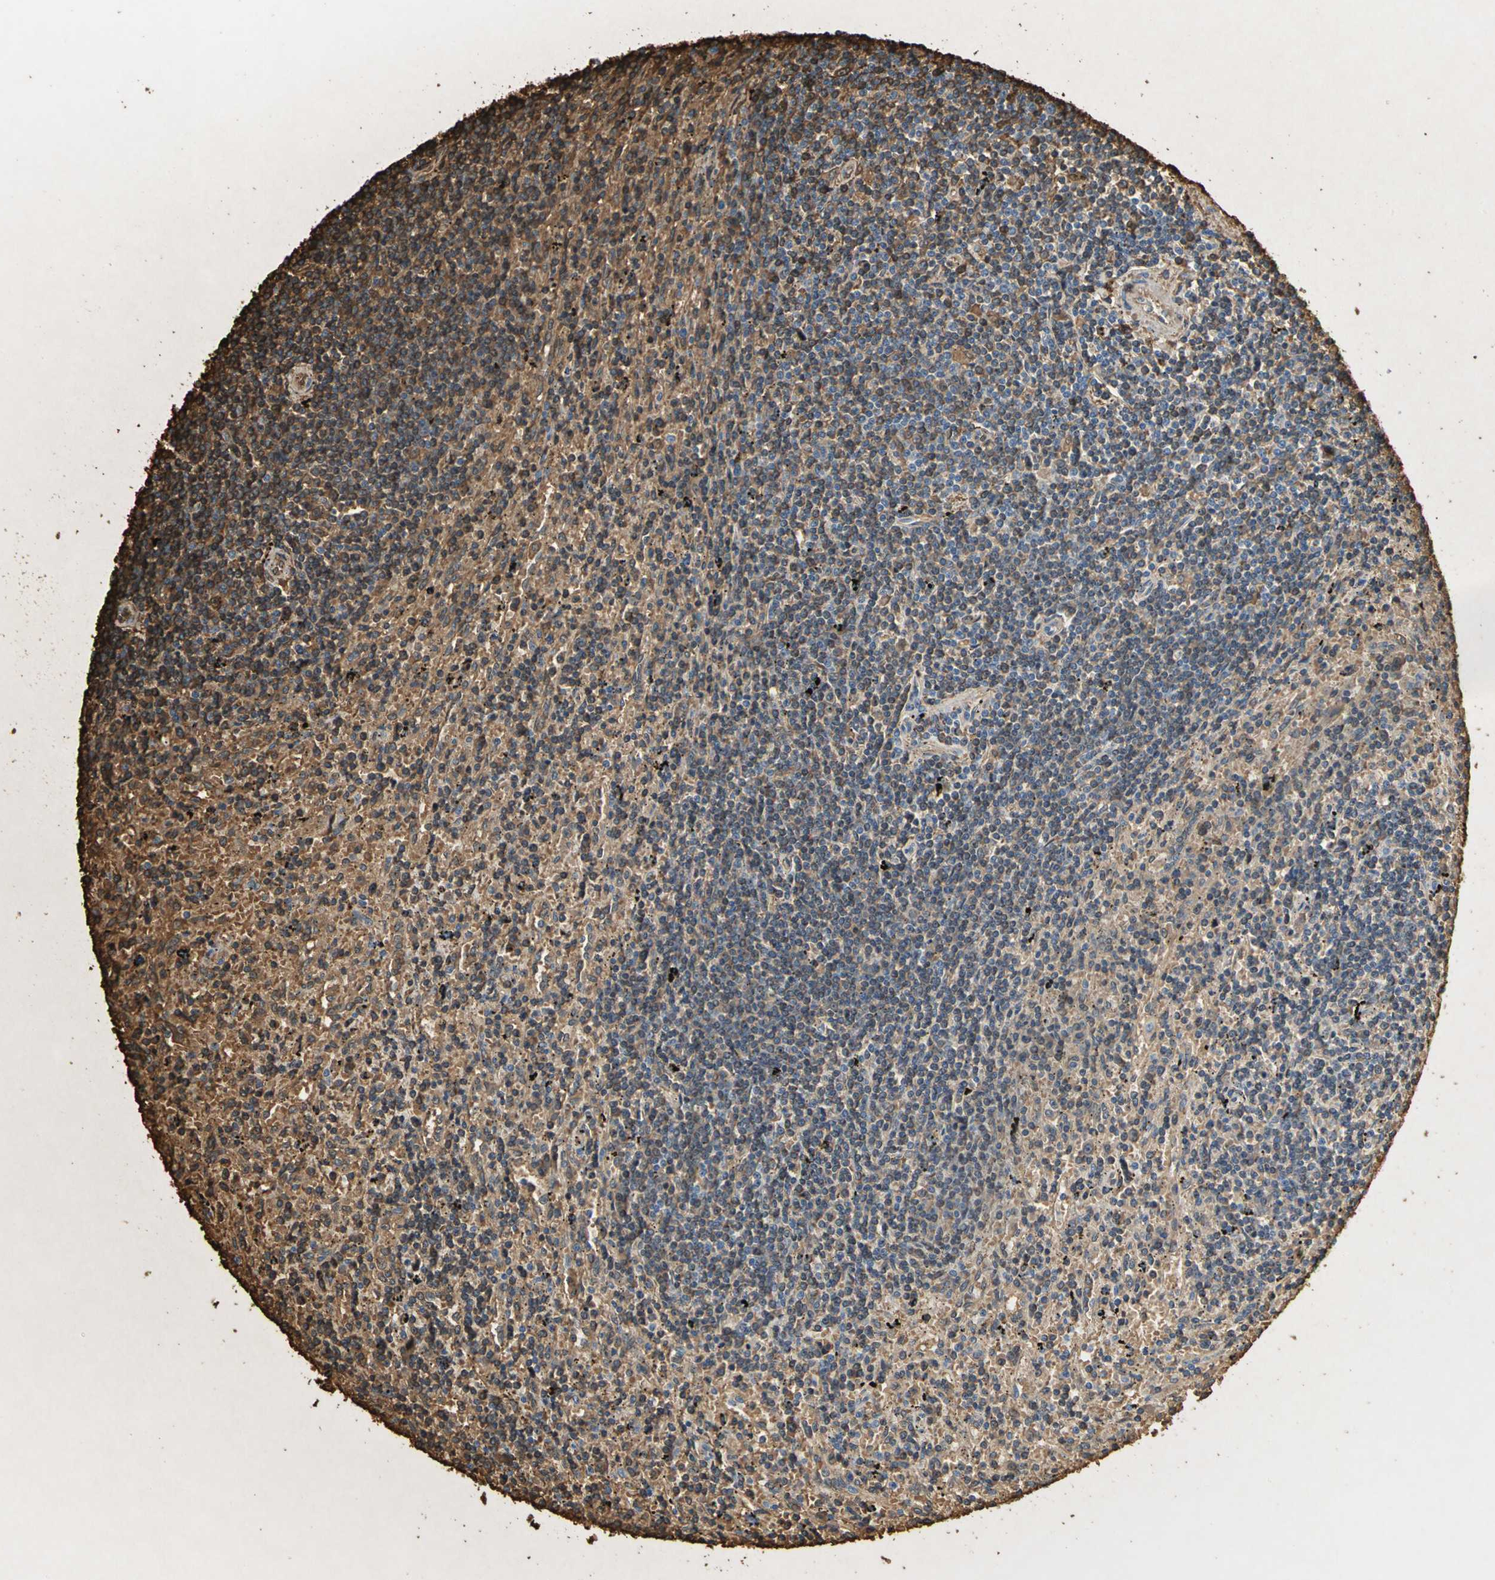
{"staining": {"intensity": "moderate", "quantity": ">75%", "location": "cytoplasmic/membranous"}, "tissue": "lymphoma", "cell_type": "Tumor cells", "image_type": "cancer", "snomed": [{"axis": "morphology", "description": "Malignant lymphoma, non-Hodgkin's type, Low grade"}, {"axis": "topography", "description": "Spleen"}], "caption": "Low-grade malignant lymphoma, non-Hodgkin's type stained with DAB immunohistochemistry (IHC) demonstrates medium levels of moderate cytoplasmic/membranous positivity in about >75% of tumor cells. Nuclei are stained in blue.", "gene": "TREM1", "patient": {"sex": "male", "age": 76}}